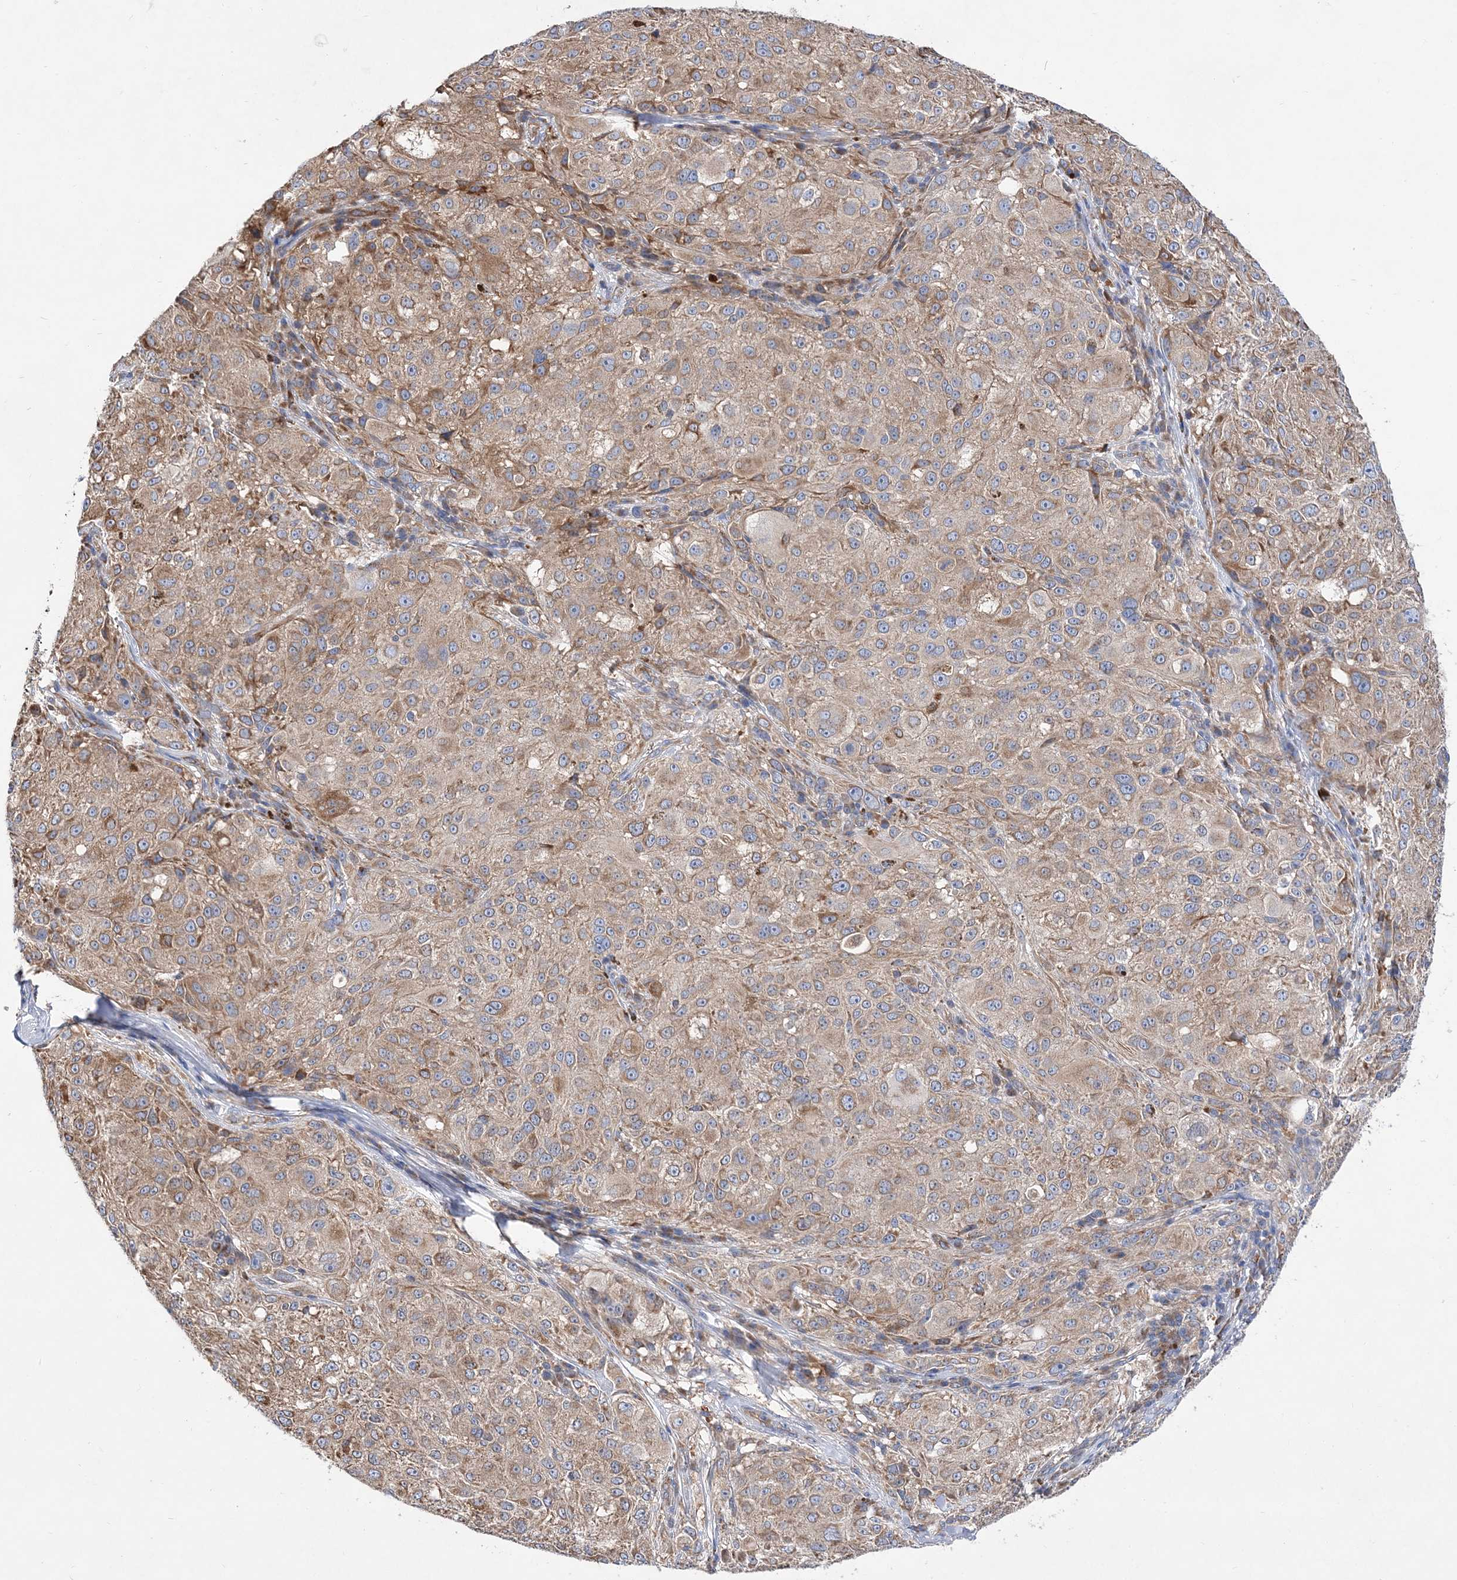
{"staining": {"intensity": "moderate", "quantity": ">75%", "location": "cytoplasmic/membranous"}, "tissue": "melanoma", "cell_type": "Tumor cells", "image_type": "cancer", "snomed": [{"axis": "morphology", "description": "Necrosis, NOS"}, {"axis": "morphology", "description": "Malignant melanoma, NOS"}, {"axis": "topography", "description": "Skin"}], "caption": "Melanoma stained with a brown dye reveals moderate cytoplasmic/membranous positive expression in about >75% of tumor cells.", "gene": "JKAMP", "patient": {"sex": "female", "age": 87}}